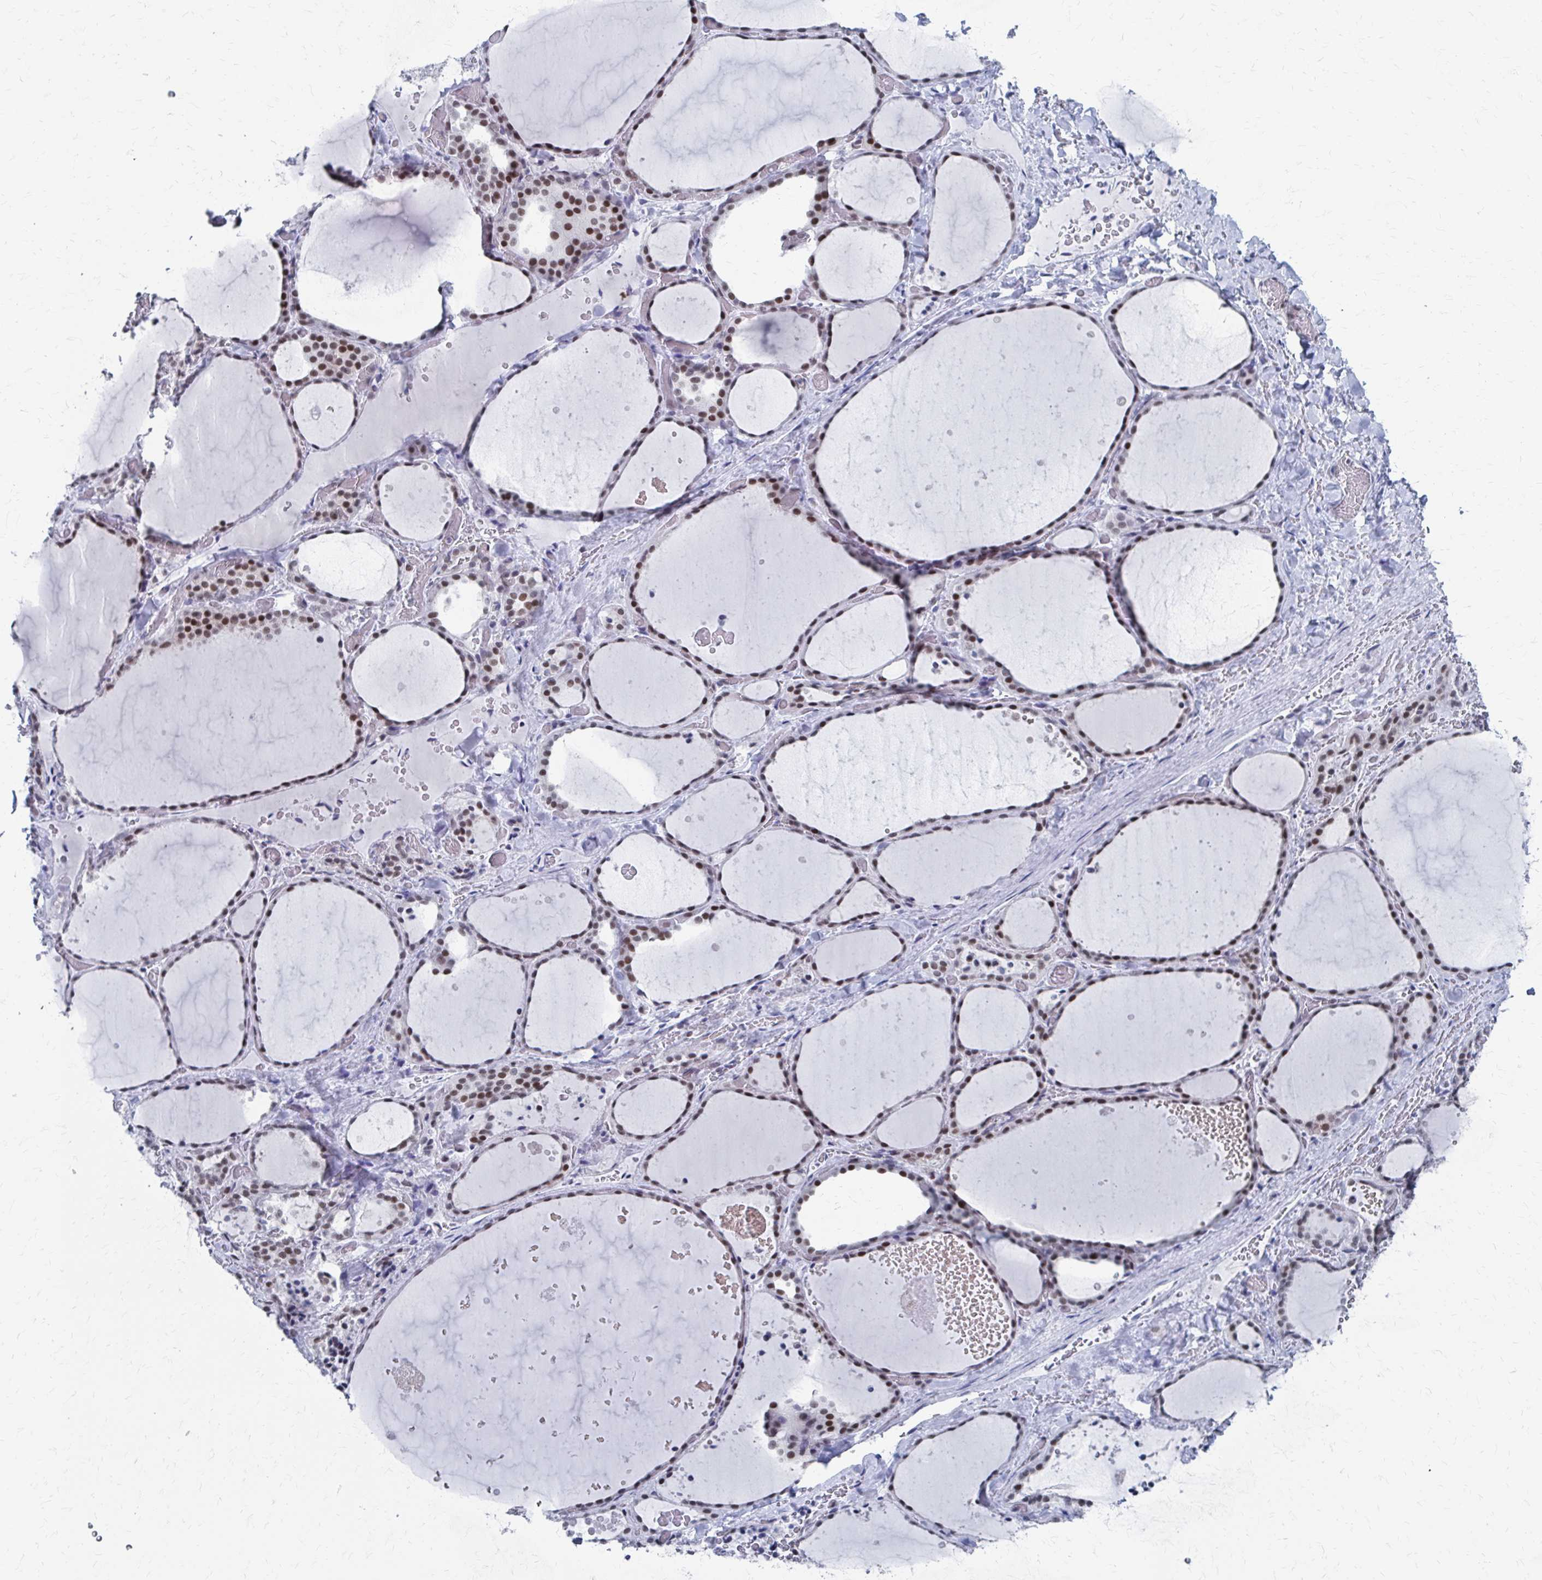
{"staining": {"intensity": "moderate", "quantity": ">75%", "location": "nuclear"}, "tissue": "thyroid gland", "cell_type": "Glandular cells", "image_type": "normal", "snomed": [{"axis": "morphology", "description": "Normal tissue, NOS"}, {"axis": "topography", "description": "Thyroid gland"}], "caption": "A brown stain labels moderate nuclear positivity of a protein in glandular cells of unremarkable thyroid gland. (DAB (3,3'-diaminobenzidine) = brown stain, brightfield microscopy at high magnification).", "gene": "CDIN1", "patient": {"sex": "female", "age": 36}}